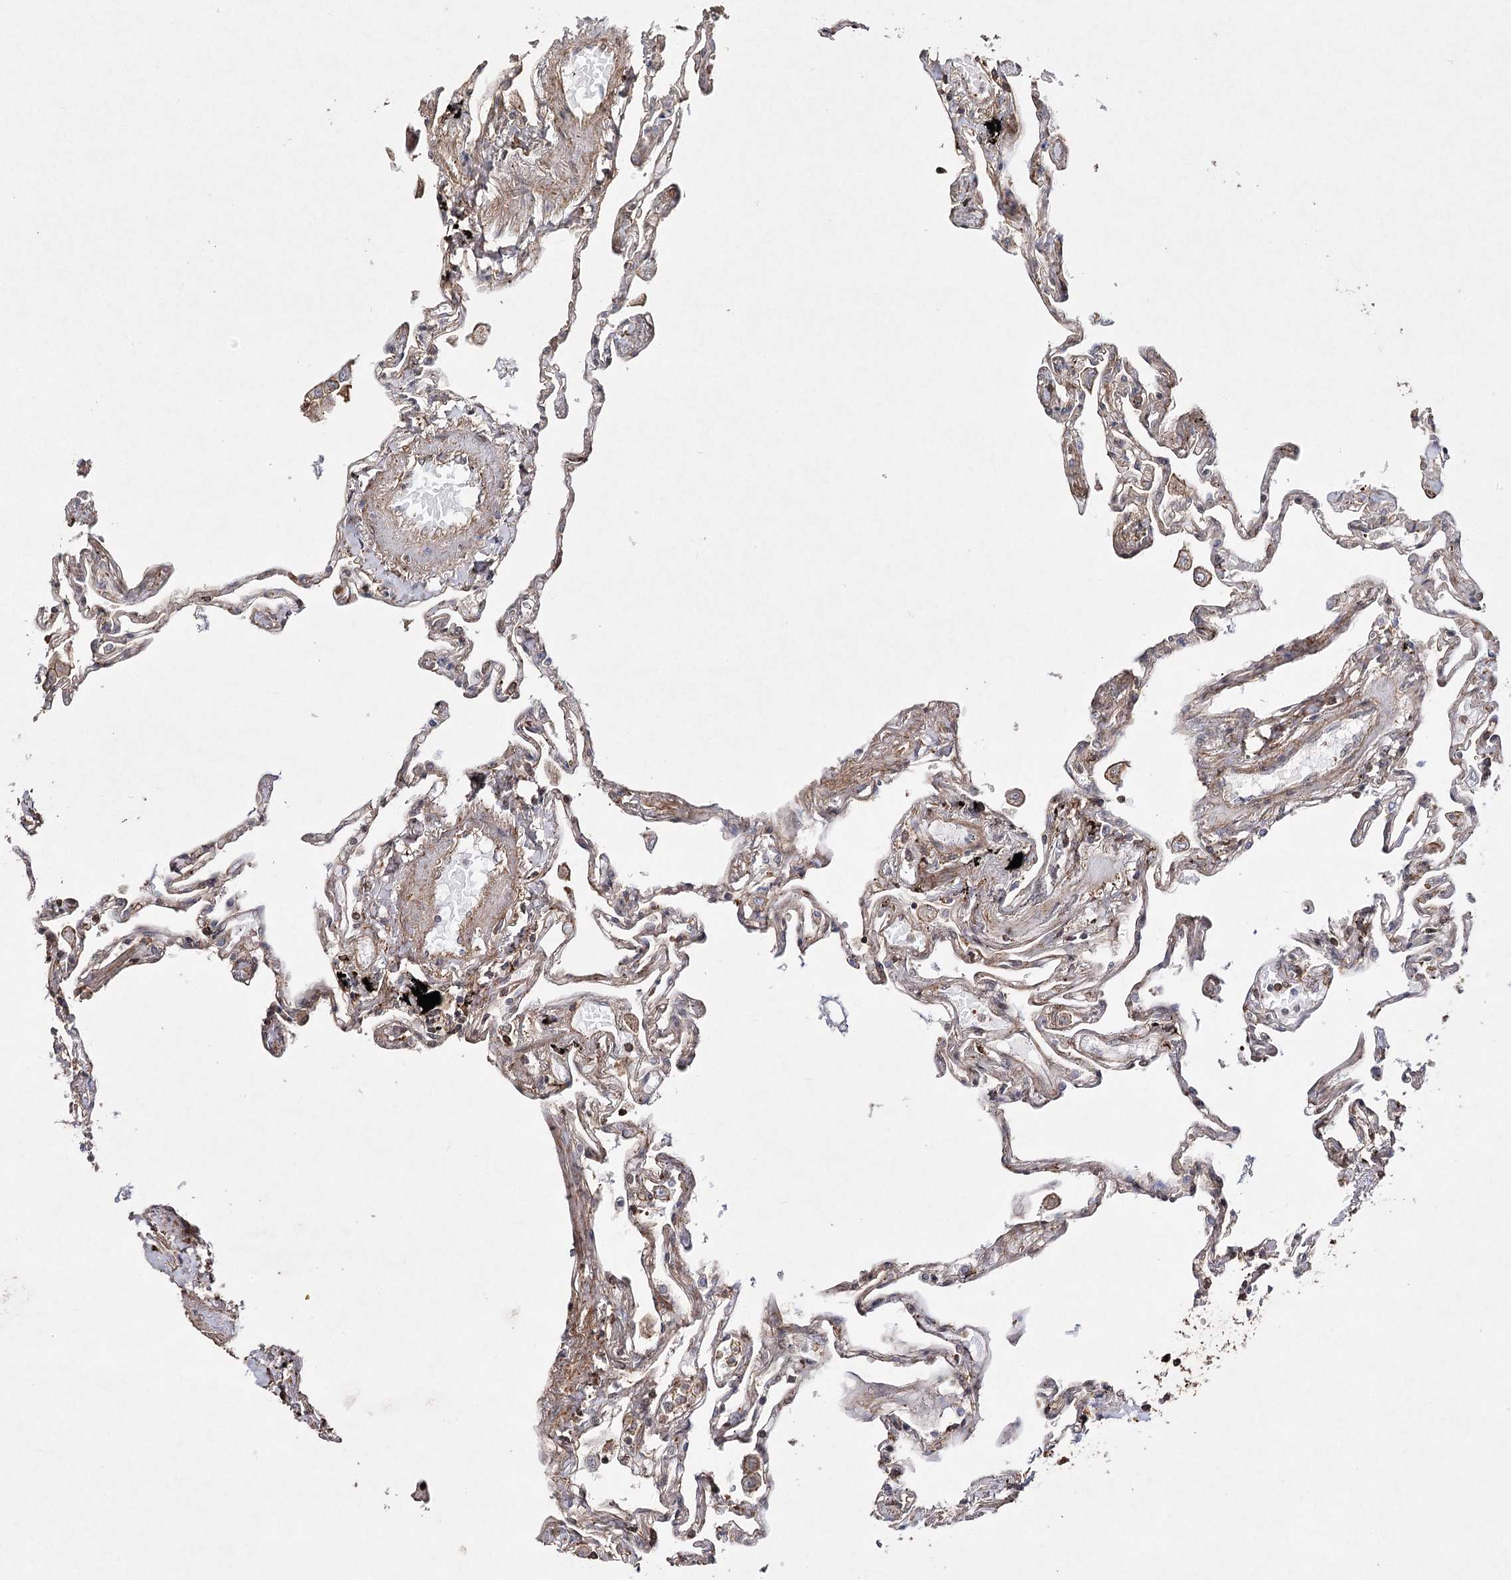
{"staining": {"intensity": "moderate", "quantity": "<25%", "location": "cytoplasmic/membranous"}, "tissue": "lung", "cell_type": "Alveolar cells", "image_type": "normal", "snomed": [{"axis": "morphology", "description": "Normal tissue, NOS"}, {"axis": "topography", "description": "Lung"}], "caption": "IHC of normal lung demonstrates low levels of moderate cytoplasmic/membranous expression in approximately <25% of alveolar cells. (Stains: DAB (3,3'-diaminobenzidine) in brown, nuclei in blue, Microscopy: brightfield microscopy at high magnification).", "gene": "OBSL1", "patient": {"sex": "female", "age": 67}}